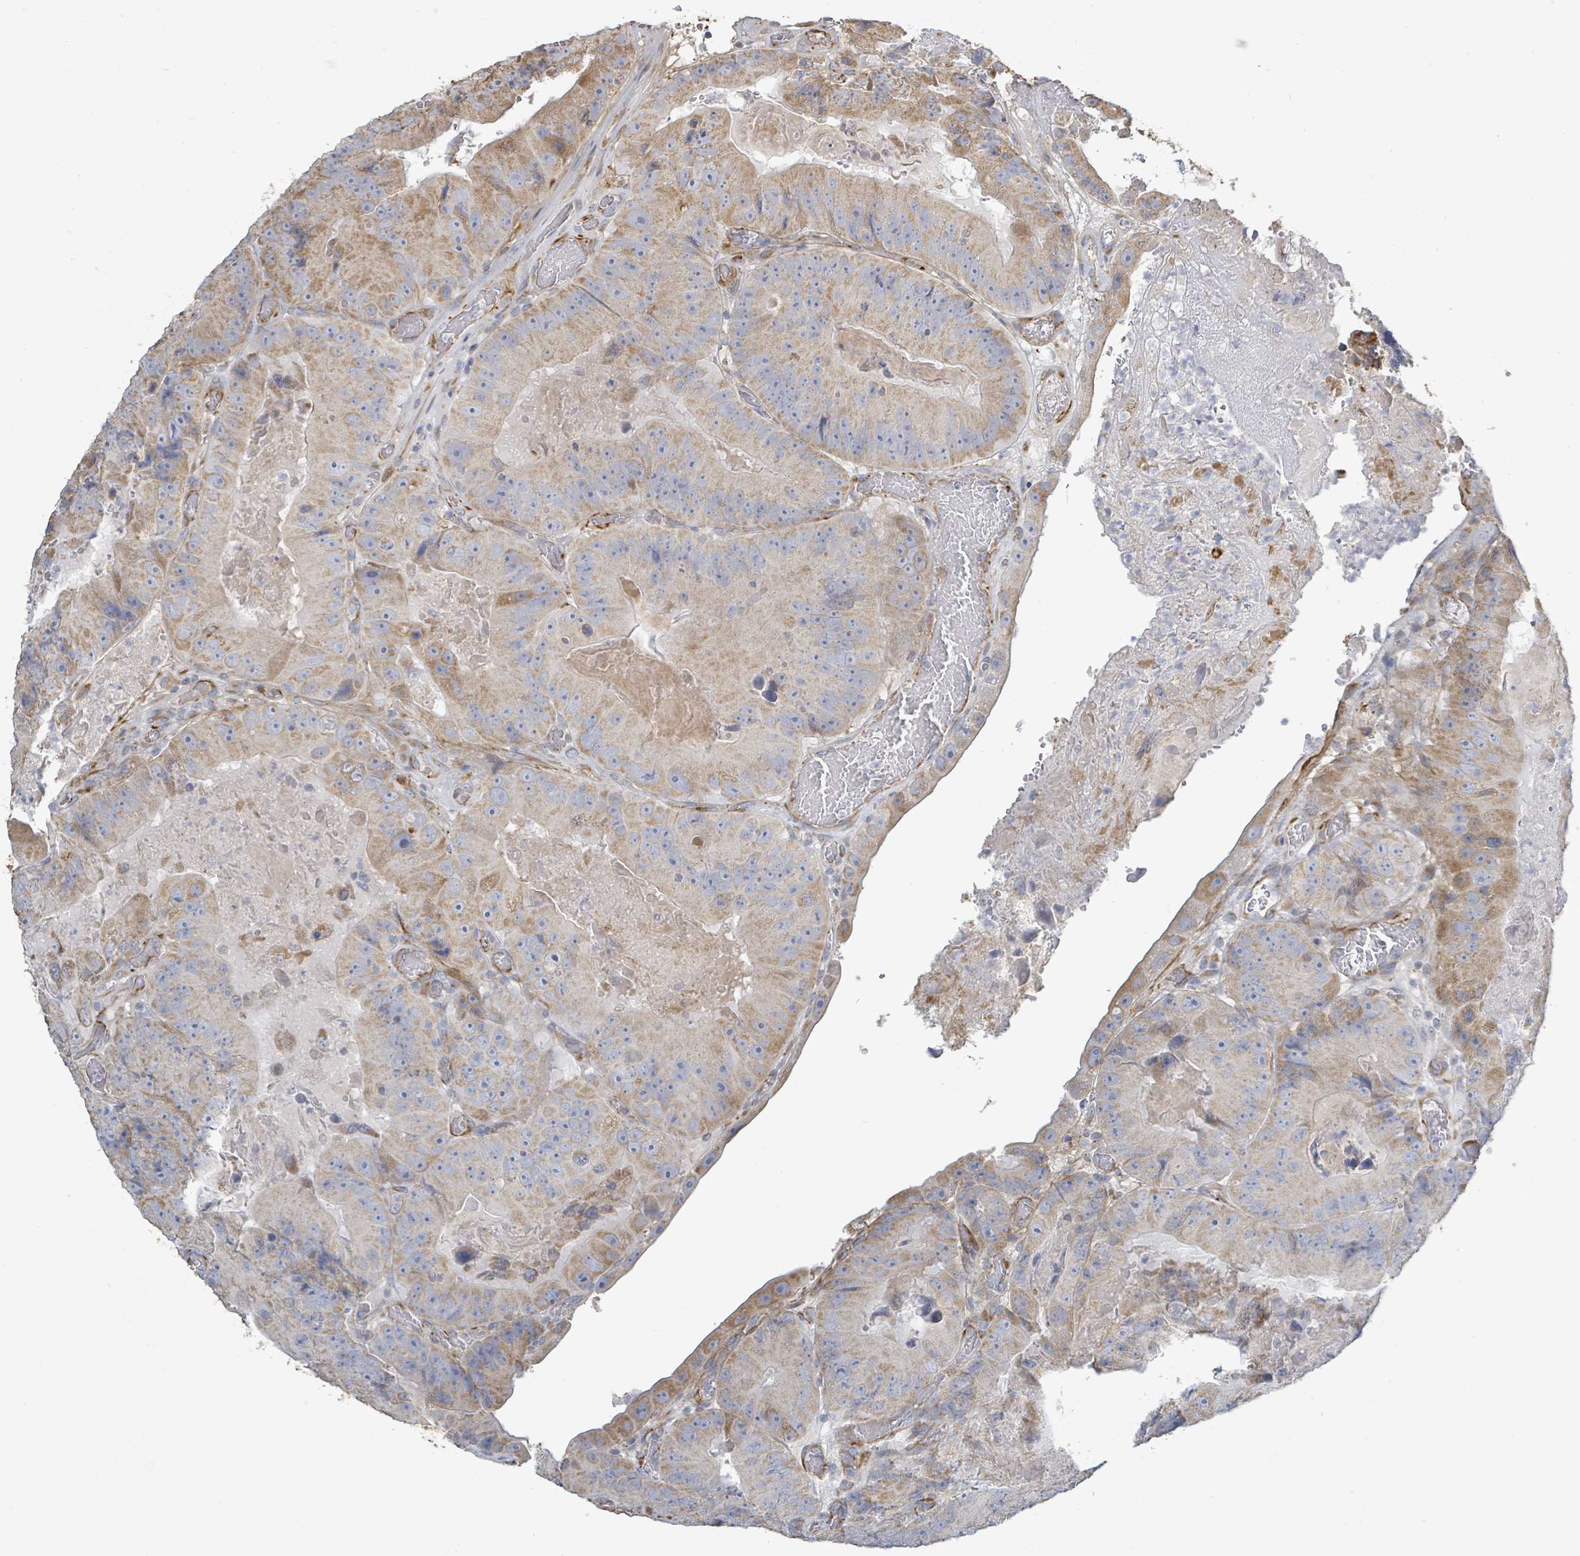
{"staining": {"intensity": "moderate", "quantity": ">75%", "location": "cytoplasmic/membranous"}, "tissue": "colorectal cancer", "cell_type": "Tumor cells", "image_type": "cancer", "snomed": [{"axis": "morphology", "description": "Adenocarcinoma, NOS"}, {"axis": "topography", "description": "Colon"}], "caption": "The photomicrograph exhibits a brown stain indicating the presence of a protein in the cytoplasmic/membranous of tumor cells in colorectal cancer.", "gene": "ALG12", "patient": {"sex": "female", "age": 86}}